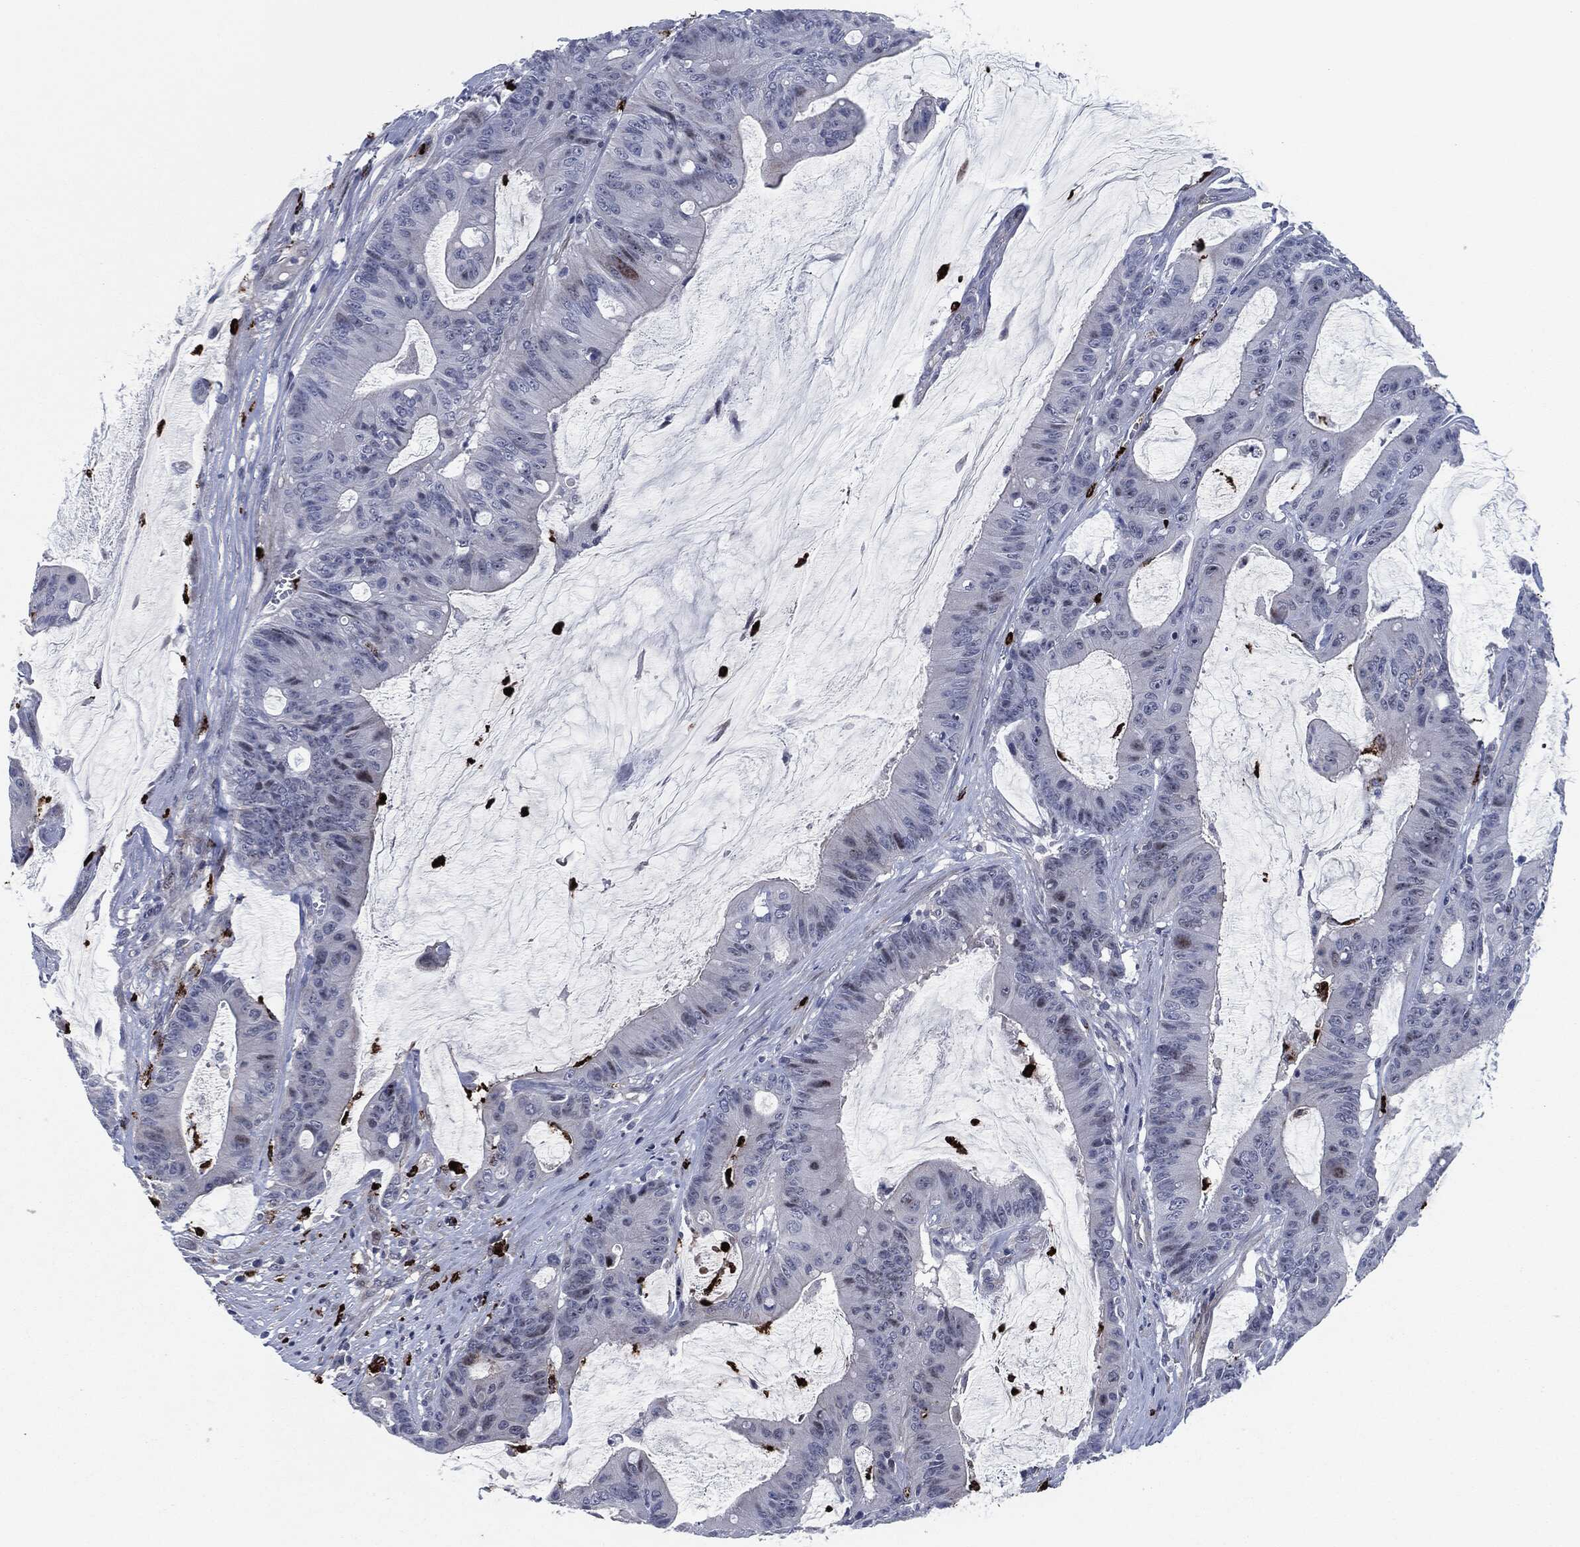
{"staining": {"intensity": "moderate", "quantity": "<25%", "location": "nuclear"}, "tissue": "colorectal cancer", "cell_type": "Tumor cells", "image_type": "cancer", "snomed": [{"axis": "morphology", "description": "Adenocarcinoma, NOS"}, {"axis": "topography", "description": "Colon"}], "caption": "Brown immunohistochemical staining in human colorectal adenocarcinoma shows moderate nuclear staining in about <25% of tumor cells.", "gene": "MPO", "patient": {"sex": "female", "age": 69}}